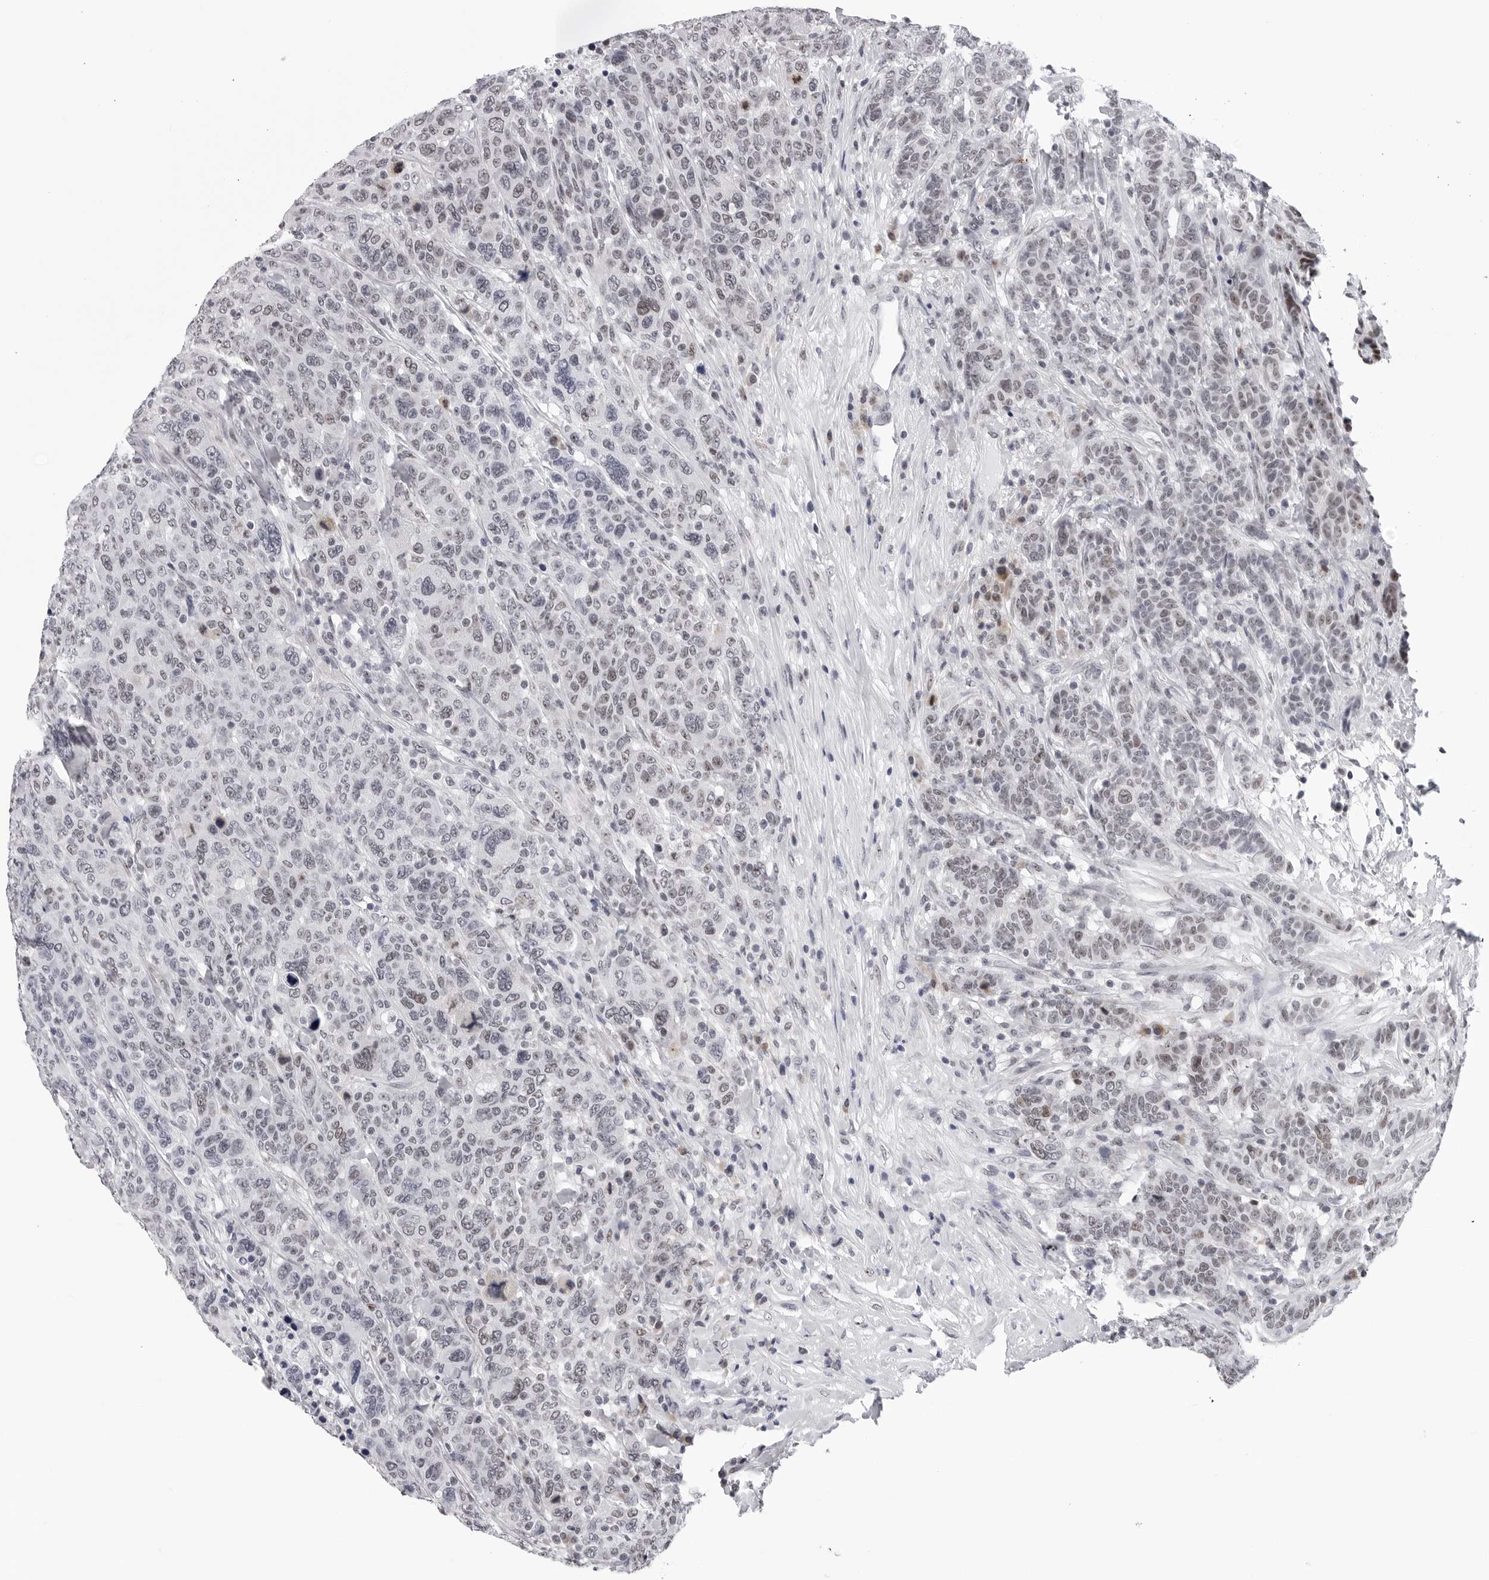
{"staining": {"intensity": "weak", "quantity": "25%-75%", "location": "nuclear"}, "tissue": "breast cancer", "cell_type": "Tumor cells", "image_type": "cancer", "snomed": [{"axis": "morphology", "description": "Duct carcinoma"}, {"axis": "topography", "description": "Breast"}], "caption": "Immunohistochemical staining of human breast infiltrating ductal carcinoma shows low levels of weak nuclear positivity in about 25%-75% of tumor cells.", "gene": "GNL2", "patient": {"sex": "female", "age": 37}}